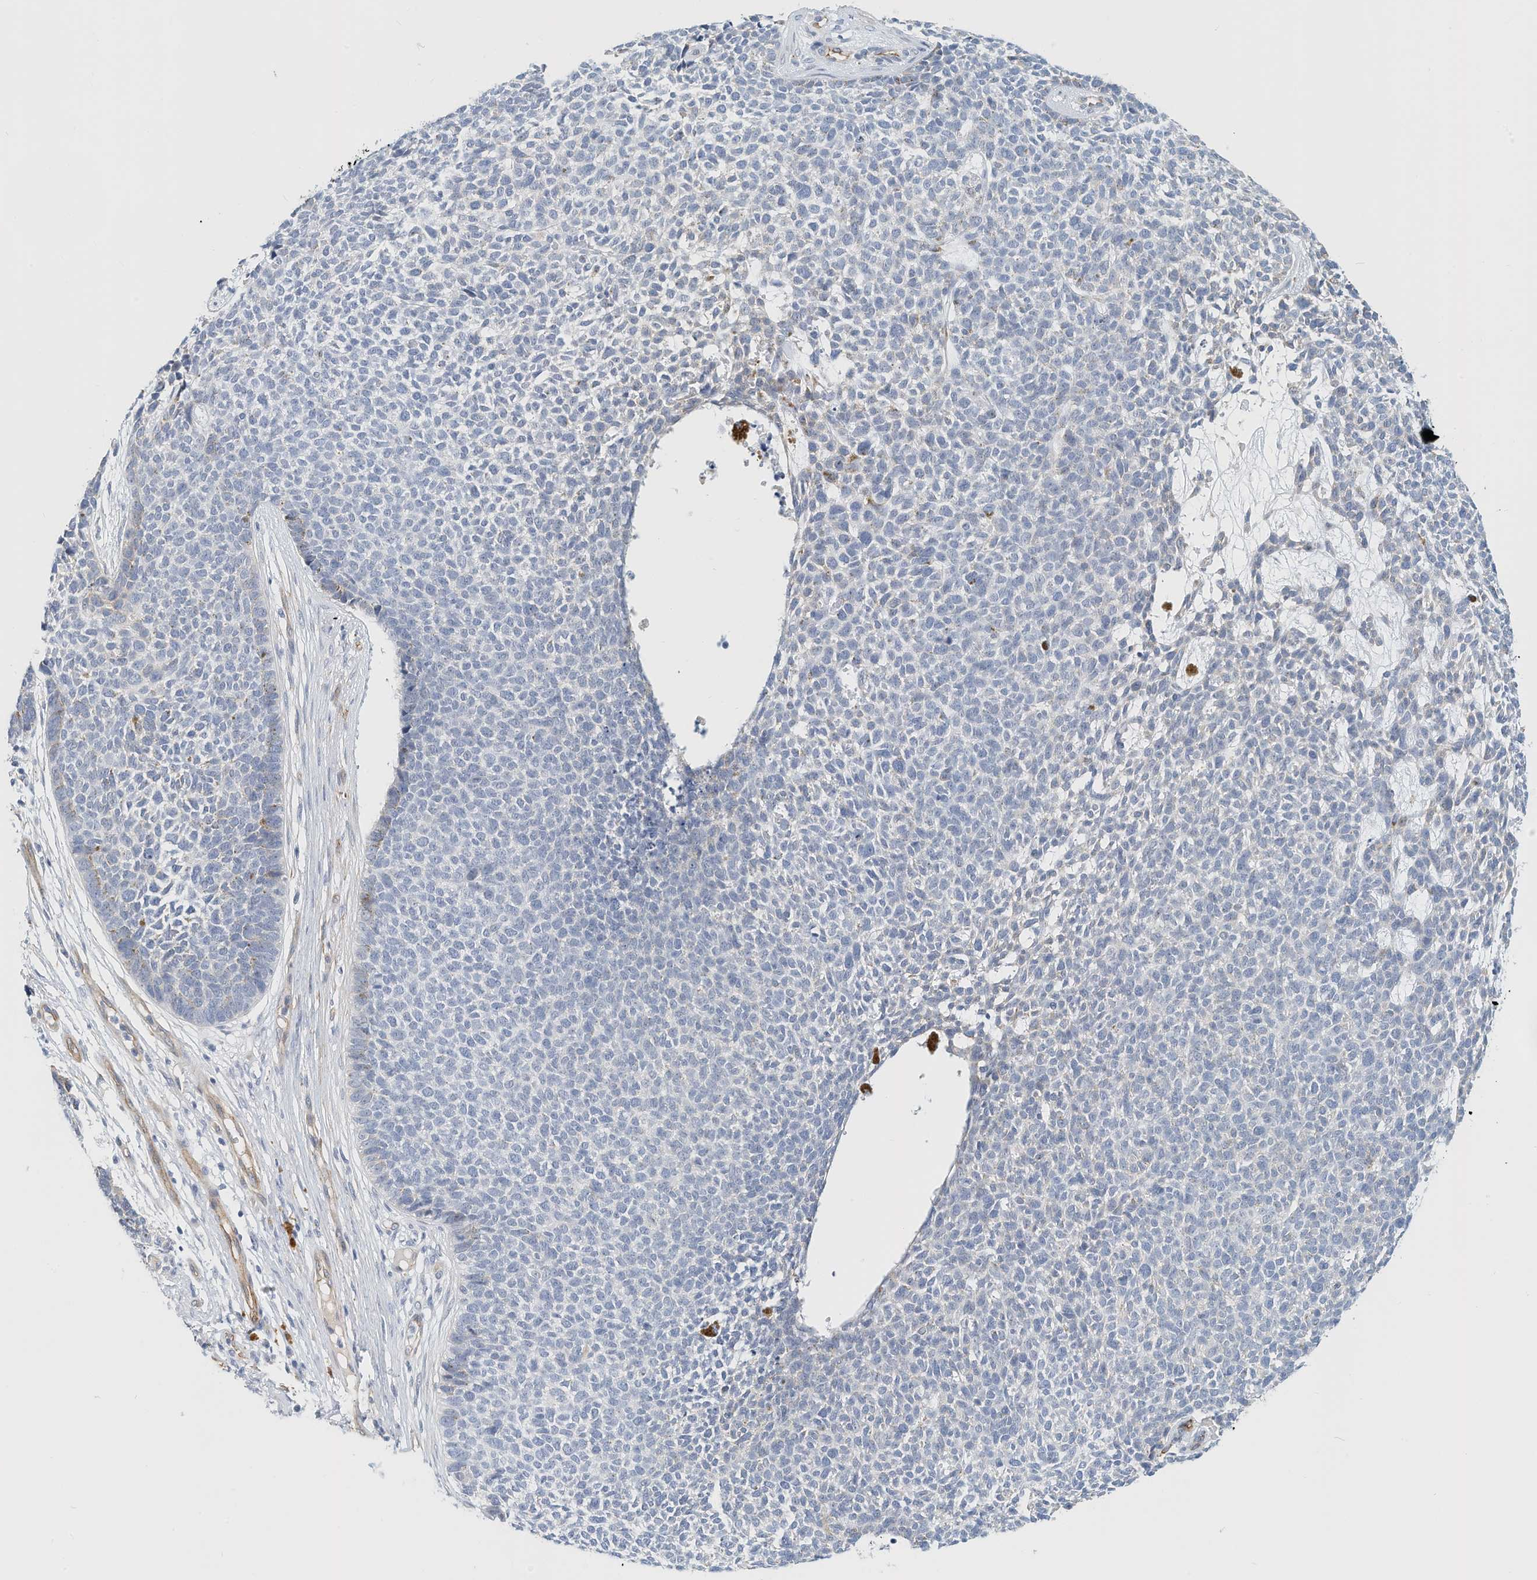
{"staining": {"intensity": "negative", "quantity": "none", "location": "none"}, "tissue": "skin cancer", "cell_type": "Tumor cells", "image_type": "cancer", "snomed": [{"axis": "morphology", "description": "Basal cell carcinoma"}, {"axis": "topography", "description": "Skin"}], "caption": "Immunohistochemistry (IHC) histopathology image of neoplastic tissue: skin cancer (basal cell carcinoma) stained with DAB displays no significant protein staining in tumor cells. (DAB (3,3'-diaminobenzidine) immunohistochemistry, high magnification).", "gene": "ARHGAP28", "patient": {"sex": "female", "age": 84}}